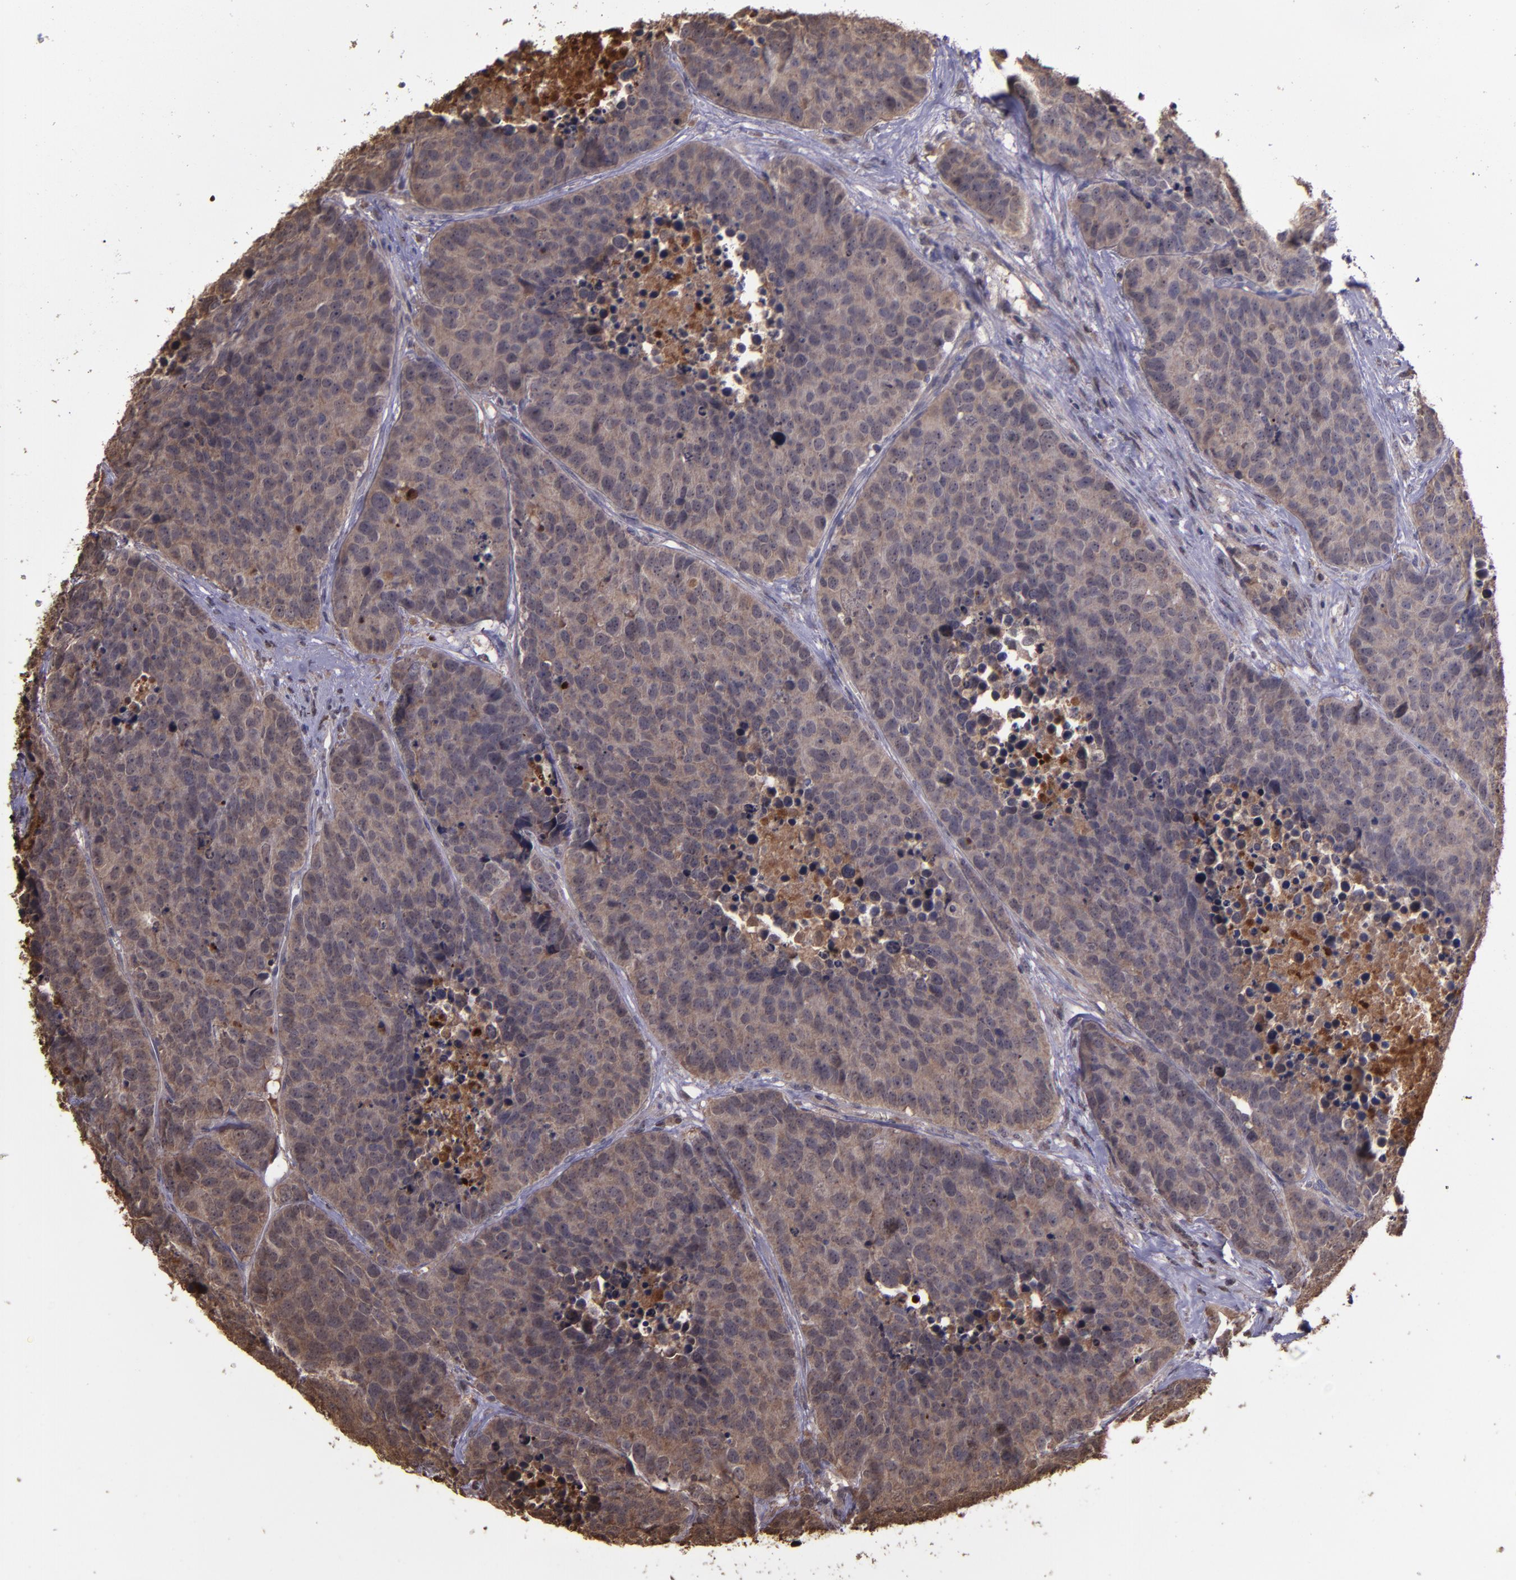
{"staining": {"intensity": "moderate", "quantity": ">75%", "location": "cytoplasmic/membranous"}, "tissue": "carcinoid", "cell_type": "Tumor cells", "image_type": "cancer", "snomed": [{"axis": "morphology", "description": "Carcinoid, malignant, NOS"}, {"axis": "topography", "description": "Lung"}], "caption": "This is a photomicrograph of immunohistochemistry staining of carcinoid (malignant), which shows moderate staining in the cytoplasmic/membranous of tumor cells.", "gene": "SERPINF2", "patient": {"sex": "male", "age": 60}}